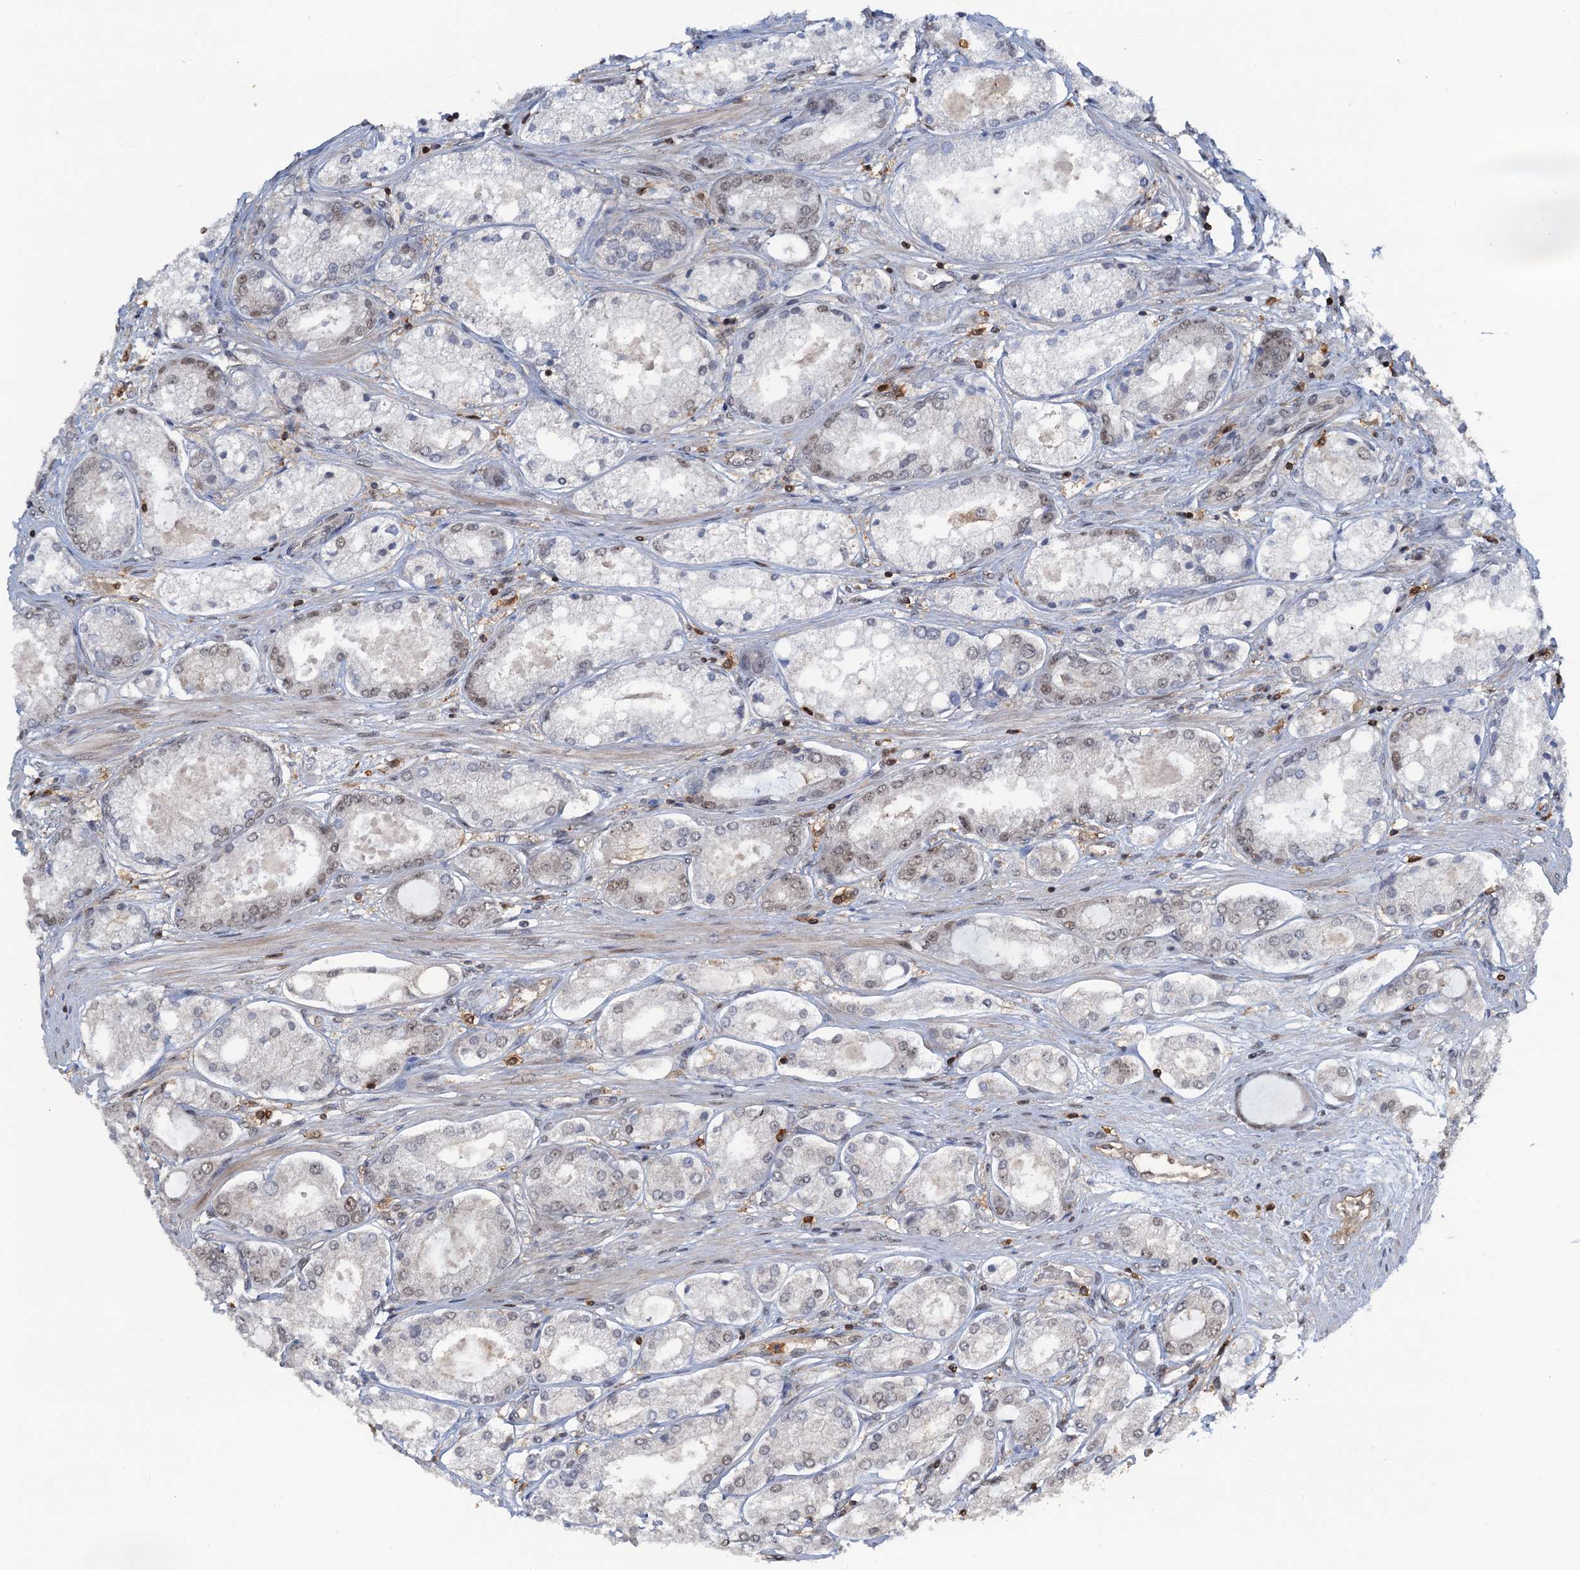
{"staining": {"intensity": "weak", "quantity": "<25%", "location": "nuclear"}, "tissue": "prostate cancer", "cell_type": "Tumor cells", "image_type": "cancer", "snomed": [{"axis": "morphology", "description": "Adenocarcinoma, Low grade"}, {"axis": "topography", "description": "Prostate"}], "caption": "Tumor cells are negative for brown protein staining in prostate cancer. Nuclei are stained in blue.", "gene": "ZNF609", "patient": {"sex": "male", "age": 68}}